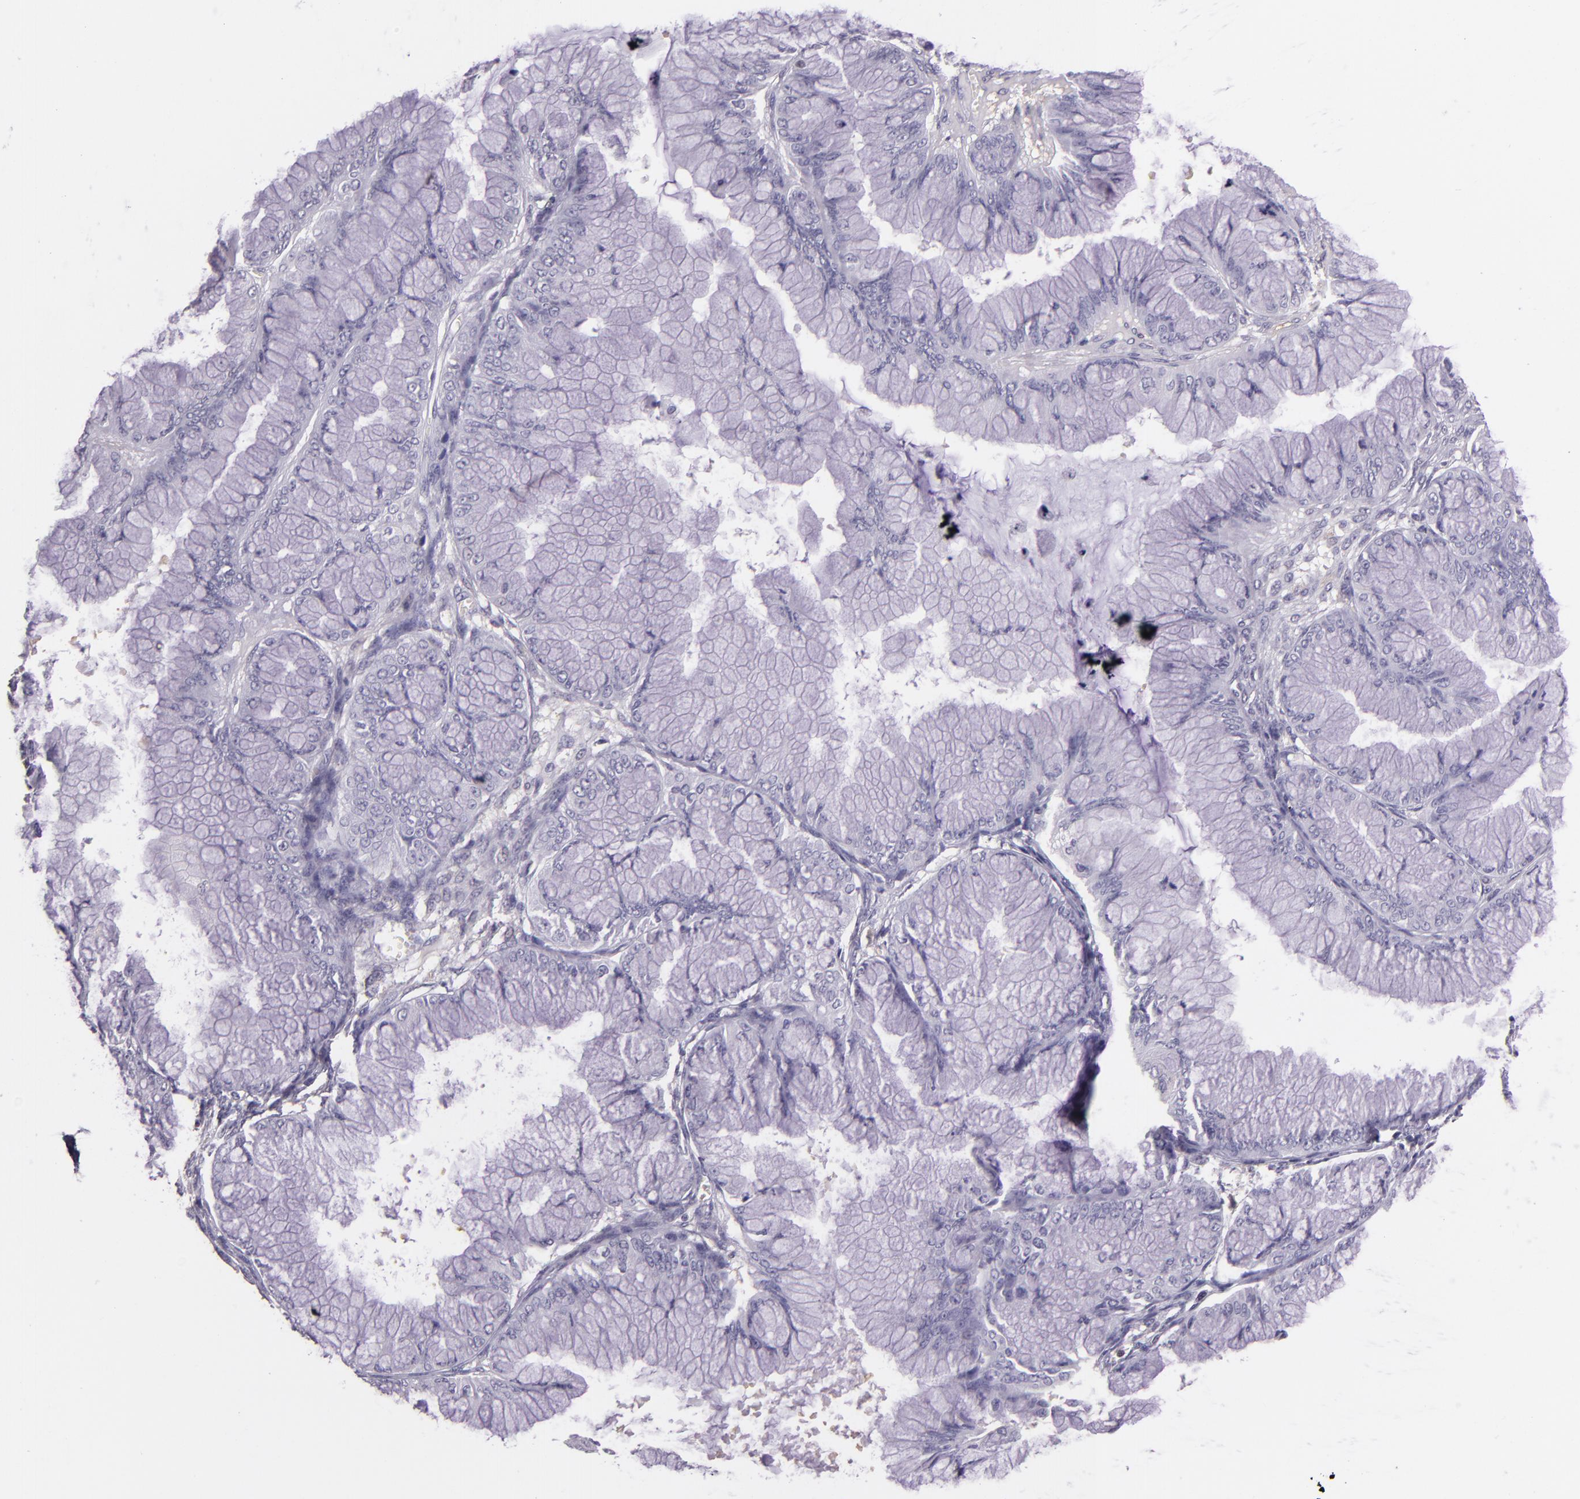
{"staining": {"intensity": "negative", "quantity": "none", "location": "none"}, "tissue": "ovarian cancer", "cell_type": "Tumor cells", "image_type": "cancer", "snomed": [{"axis": "morphology", "description": "Cystadenocarcinoma, mucinous, NOS"}, {"axis": "topography", "description": "Ovary"}], "caption": "Mucinous cystadenocarcinoma (ovarian) stained for a protein using IHC reveals no staining tumor cells.", "gene": "HSPA8", "patient": {"sex": "female", "age": 63}}